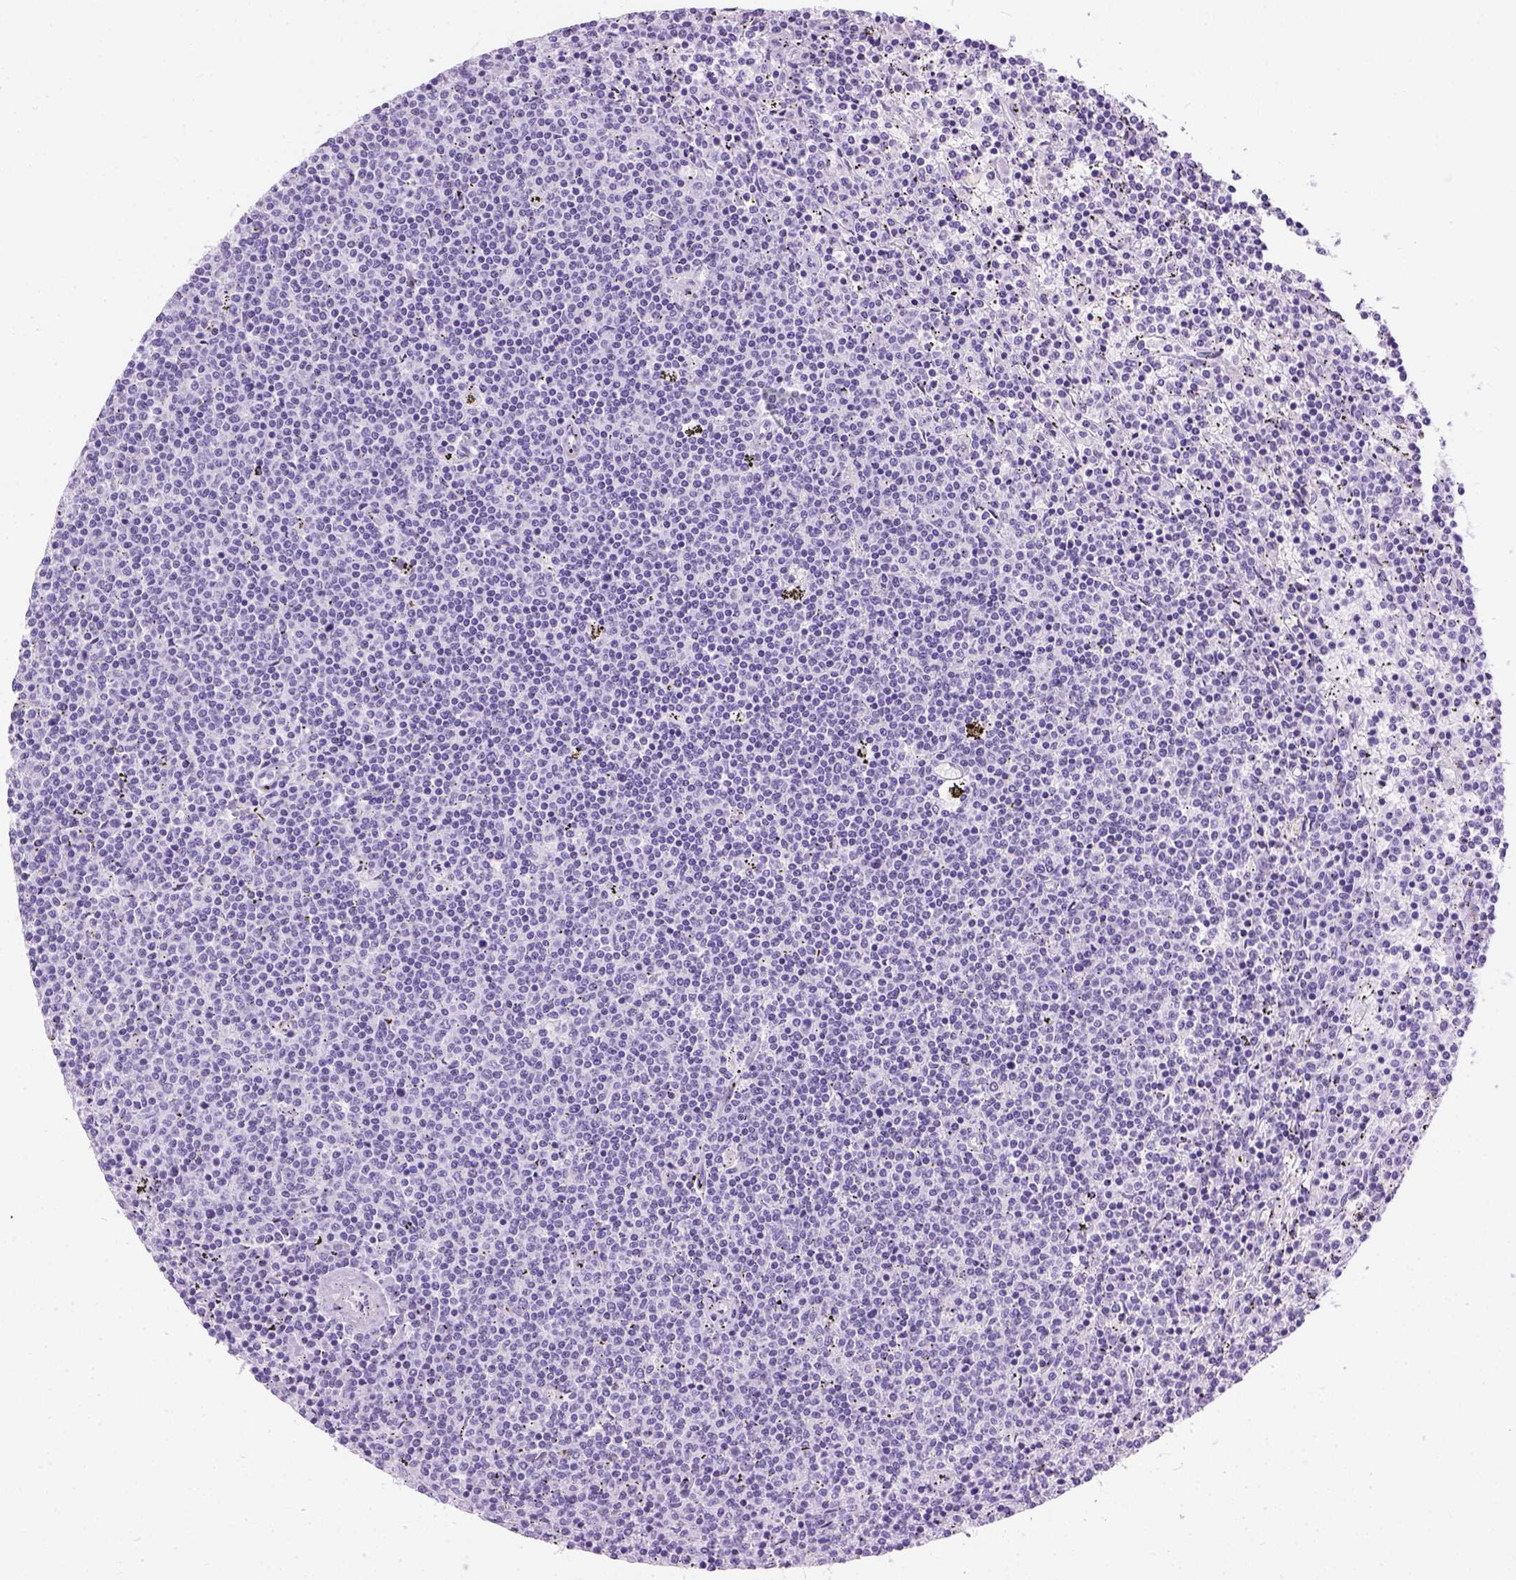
{"staining": {"intensity": "negative", "quantity": "none", "location": "none"}, "tissue": "lymphoma", "cell_type": "Tumor cells", "image_type": "cancer", "snomed": [{"axis": "morphology", "description": "Malignant lymphoma, non-Hodgkin's type, Low grade"}, {"axis": "topography", "description": "Spleen"}], "caption": "IHC histopathology image of neoplastic tissue: malignant lymphoma, non-Hodgkin's type (low-grade) stained with DAB (3,3'-diaminobenzidine) exhibits no significant protein staining in tumor cells.", "gene": "TMEM38A", "patient": {"sex": "female", "age": 50}}